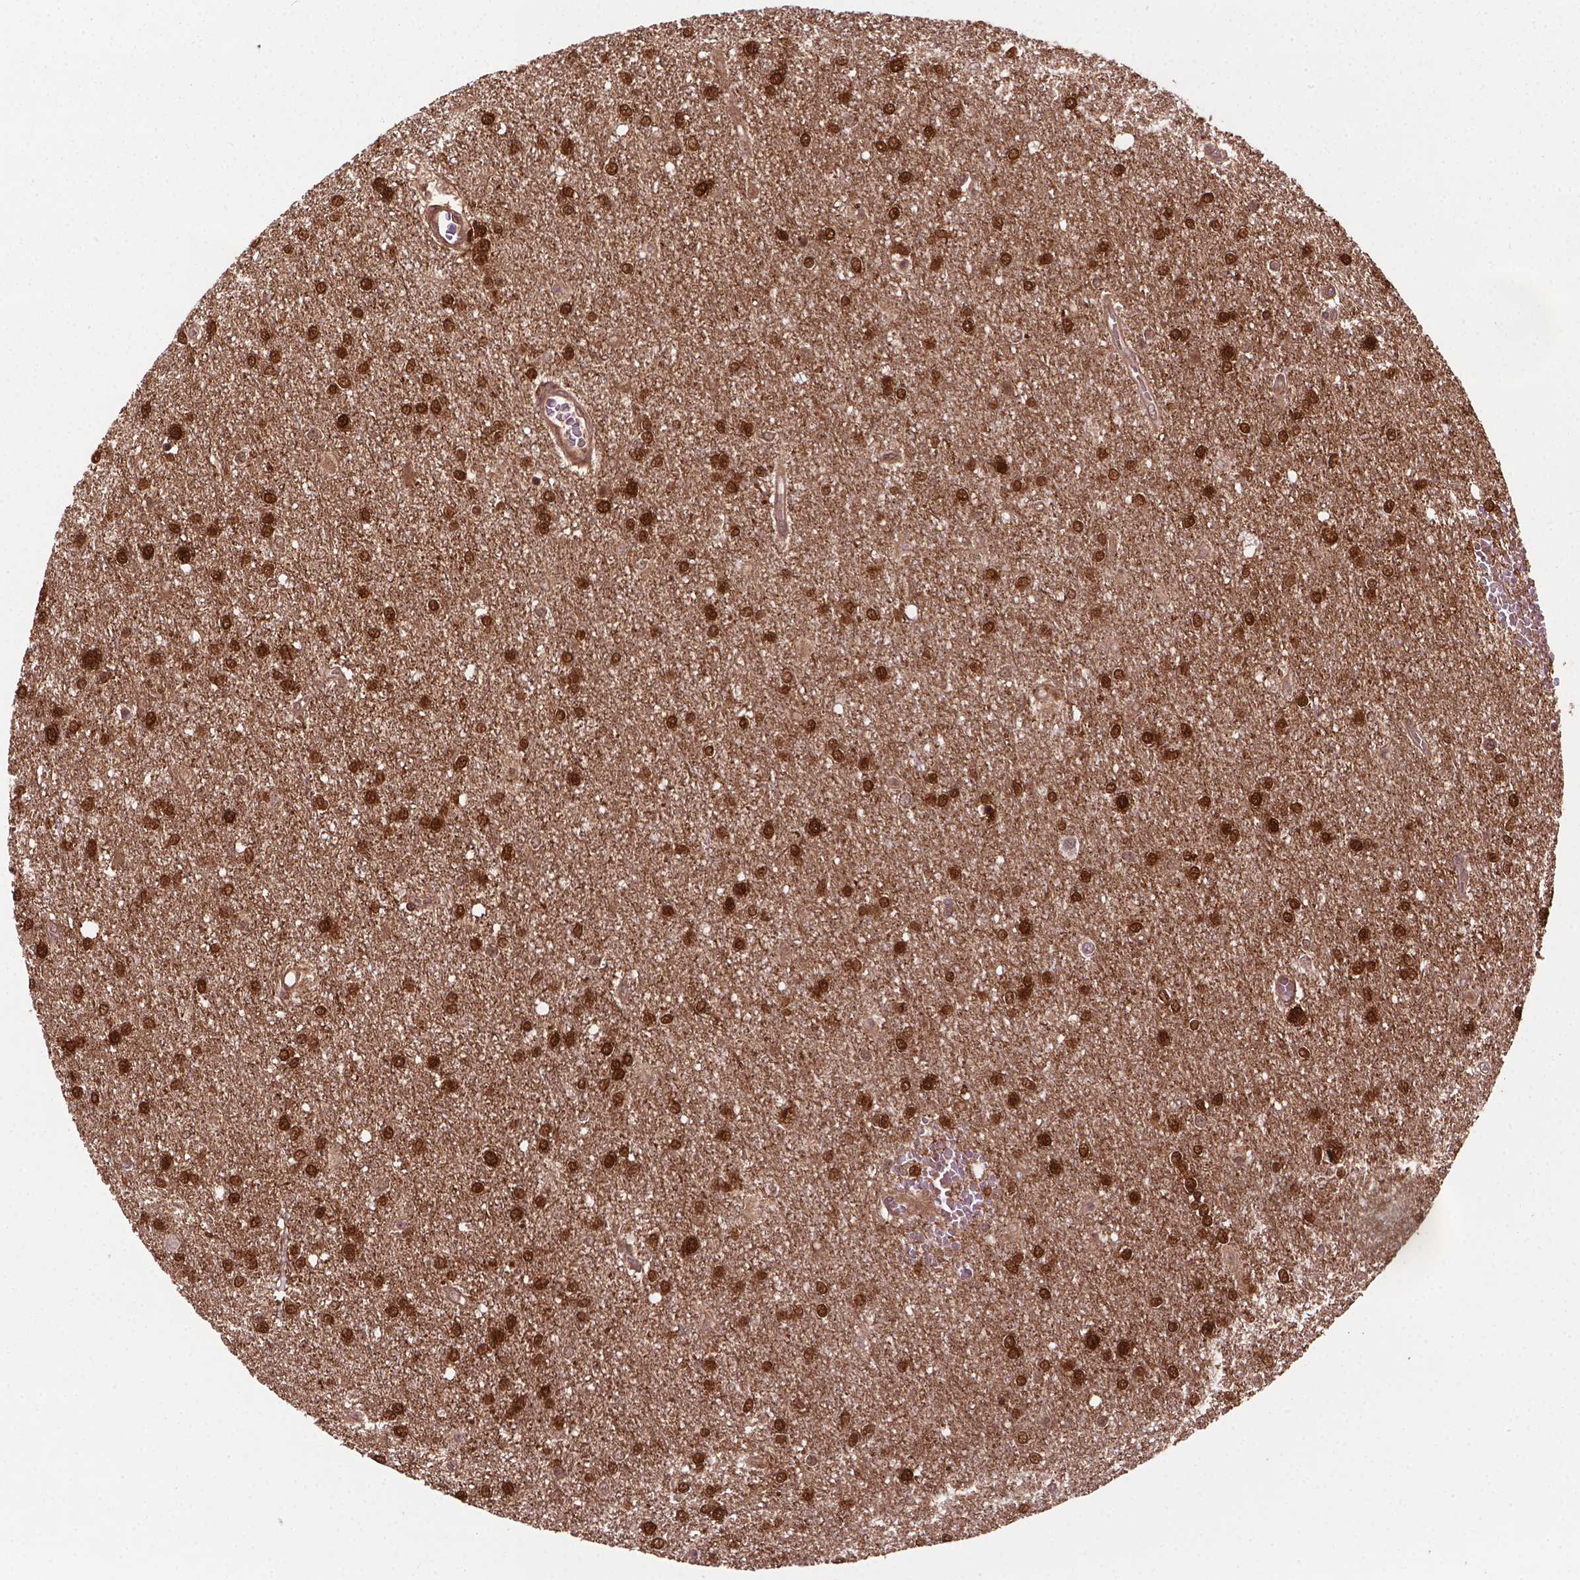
{"staining": {"intensity": "moderate", "quantity": ">75%", "location": "cytoplasmic/membranous,nuclear"}, "tissue": "glioma", "cell_type": "Tumor cells", "image_type": "cancer", "snomed": [{"axis": "morphology", "description": "Glioma, malignant, High grade"}, {"axis": "topography", "description": "Brain"}], "caption": "This is an image of immunohistochemistry staining of glioma, which shows moderate expression in the cytoplasmic/membranous and nuclear of tumor cells.", "gene": "PLIN3", "patient": {"sex": "female", "age": 61}}